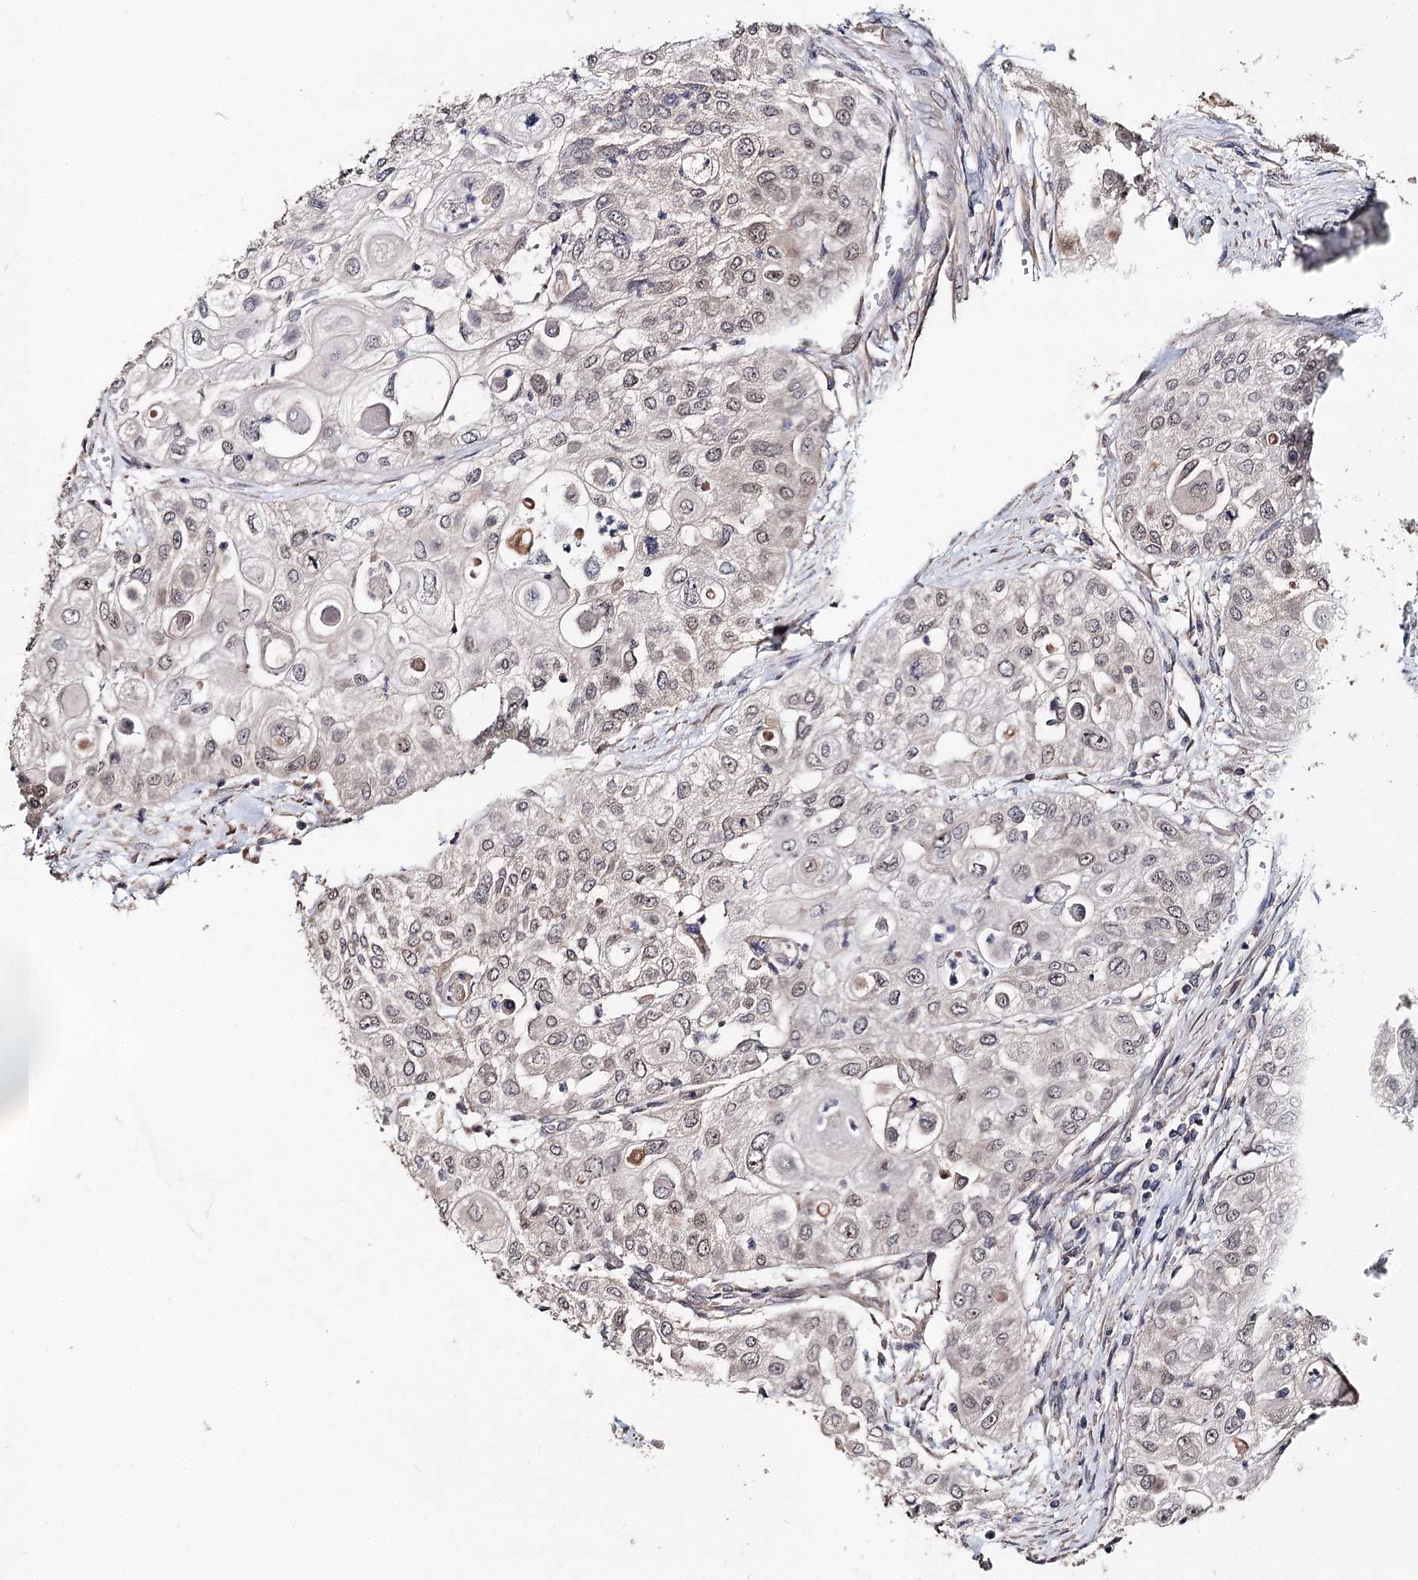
{"staining": {"intensity": "negative", "quantity": "none", "location": "none"}, "tissue": "urothelial cancer", "cell_type": "Tumor cells", "image_type": "cancer", "snomed": [{"axis": "morphology", "description": "Urothelial carcinoma, High grade"}, {"axis": "topography", "description": "Urinary bladder"}], "caption": "The IHC histopathology image has no significant positivity in tumor cells of urothelial cancer tissue.", "gene": "NOPCHAP1", "patient": {"sex": "female", "age": 79}}